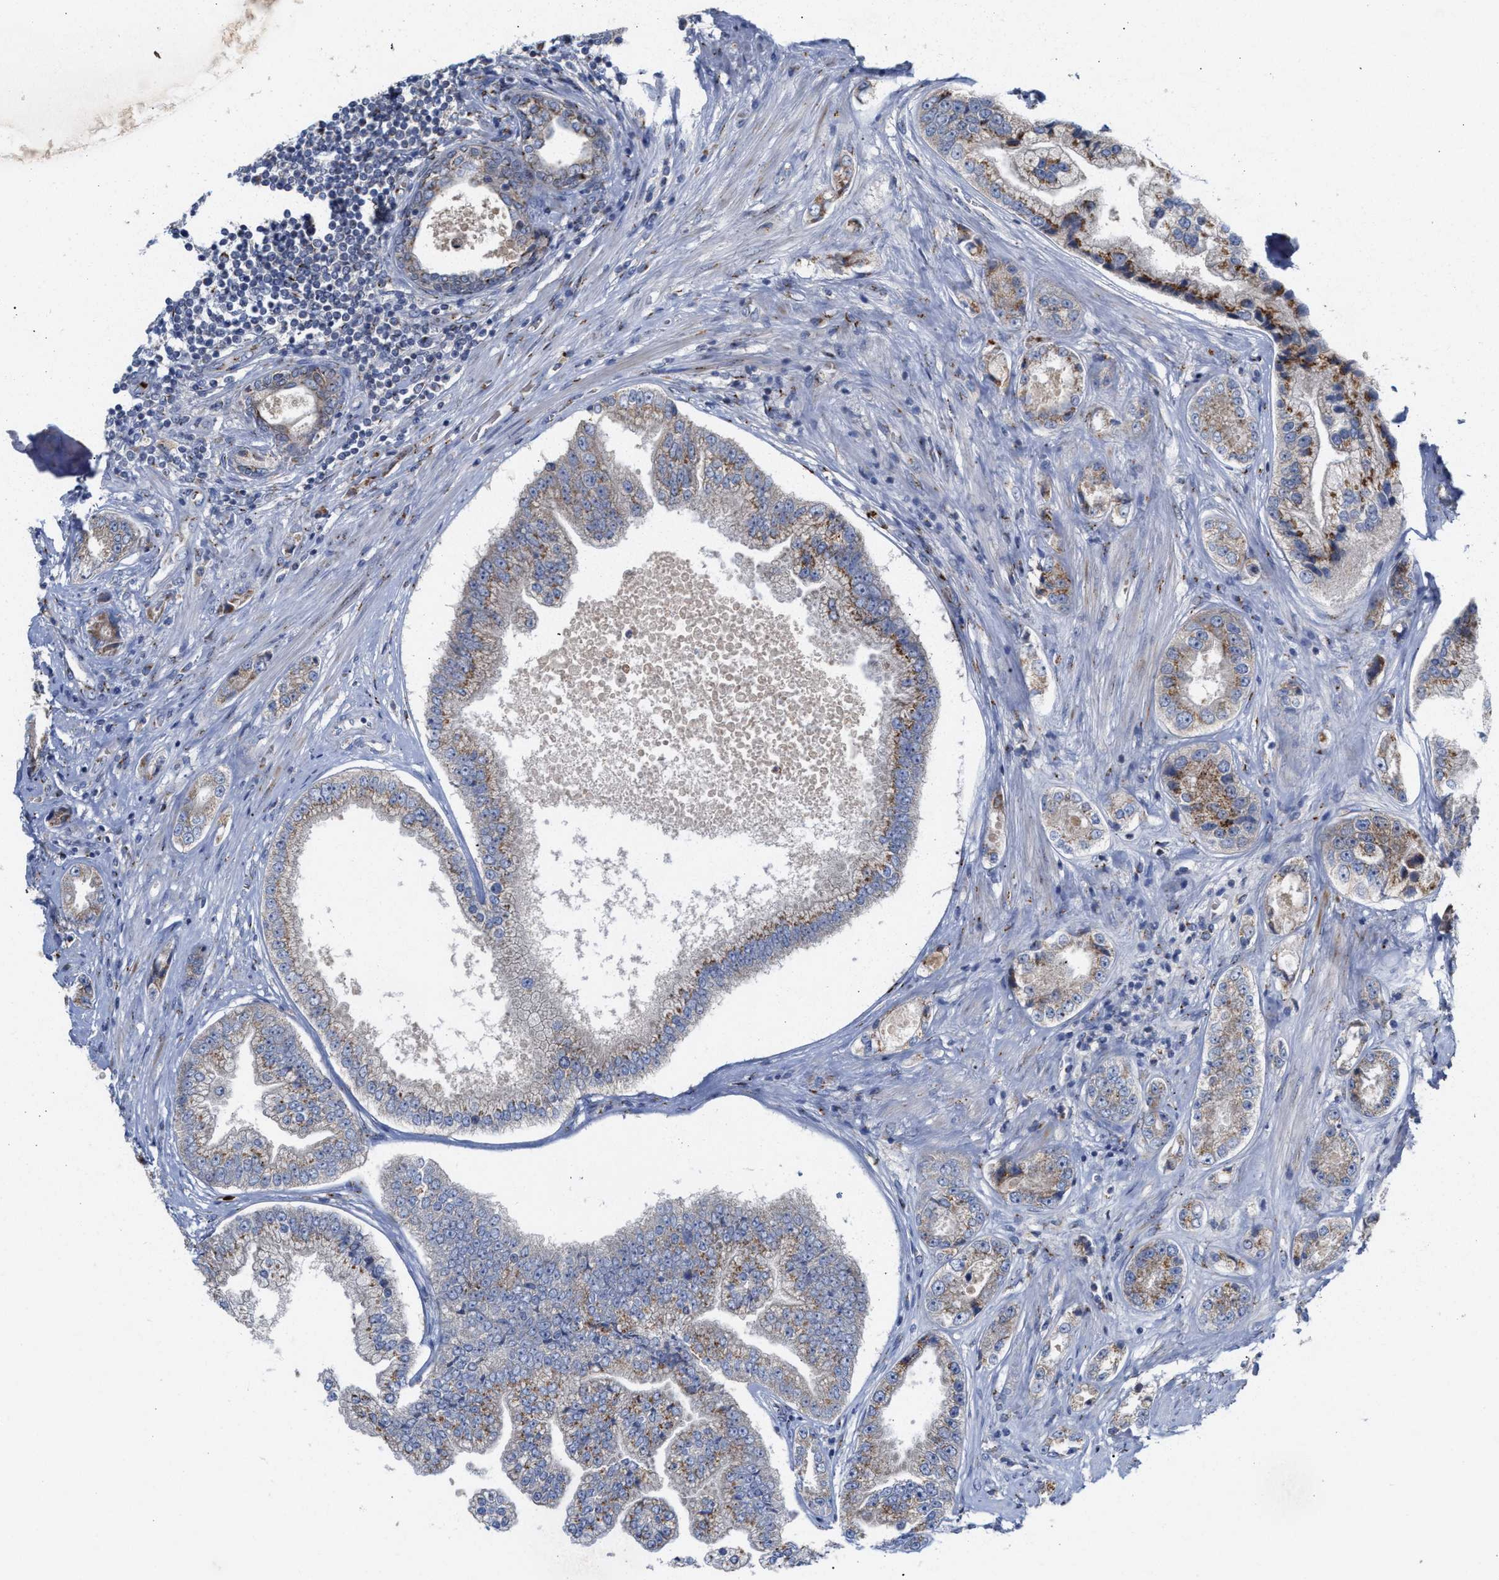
{"staining": {"intensity": "moderate", "quantity": "25%-75%", "location": "cytoplasmic/membranous"}, "tissue": "prostate cancer", "cell_type": "Tumor cells", "image_type": "cancer", "snomed": [{"axis": "morphology", "description": "Adenocarcinoma, High grade"}, {"axis": "topography", "description": "Prostate"}], "caption": "This image shows immunohistochemistry staining of human prostate high-grade adenocarcinoma, with medium moderate cytoplasmic/membranous expression in about 25%-75% of tumor cells.", "gene": "CCL2", "patient": {"sex": "male", "age": 61}}